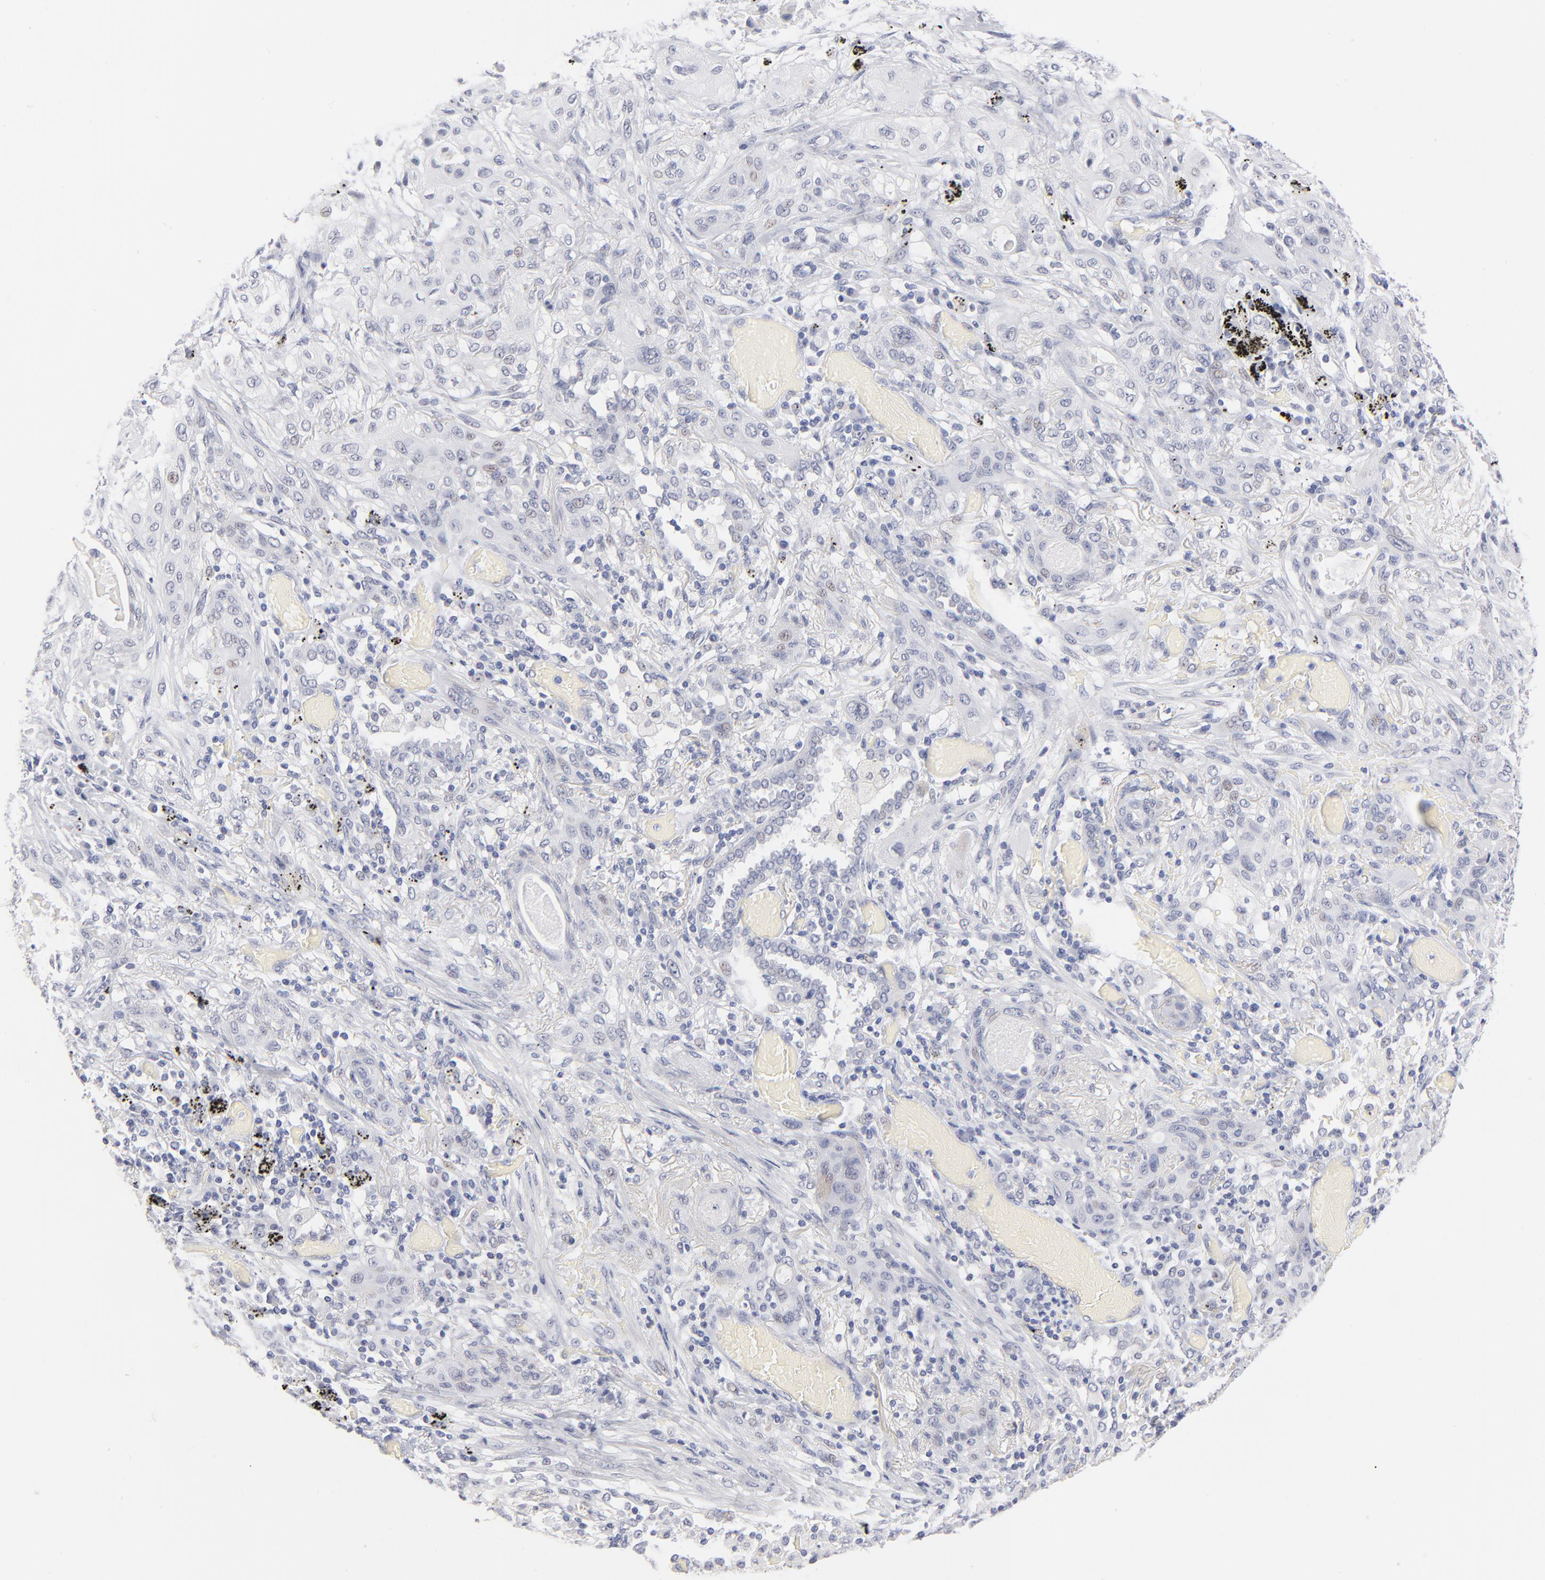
{"staining": {"intensity": "negative", "quantity": "none", "location": "none"}, "tissue": "lung cancer", "cell_type": "Tumor cells", "image_type": "cancer", "snomed": [{"axis": "morphology", "description": "Squamous cell carcinoma, NOS"}, {"axis": "topography", "description": "Lung"}], "caption": "Tumor cells show no significant positivity in squamous cell carcinoma (lung).", "gene": "KHNYN", "patient": {"sex": "female", "age": 47}}